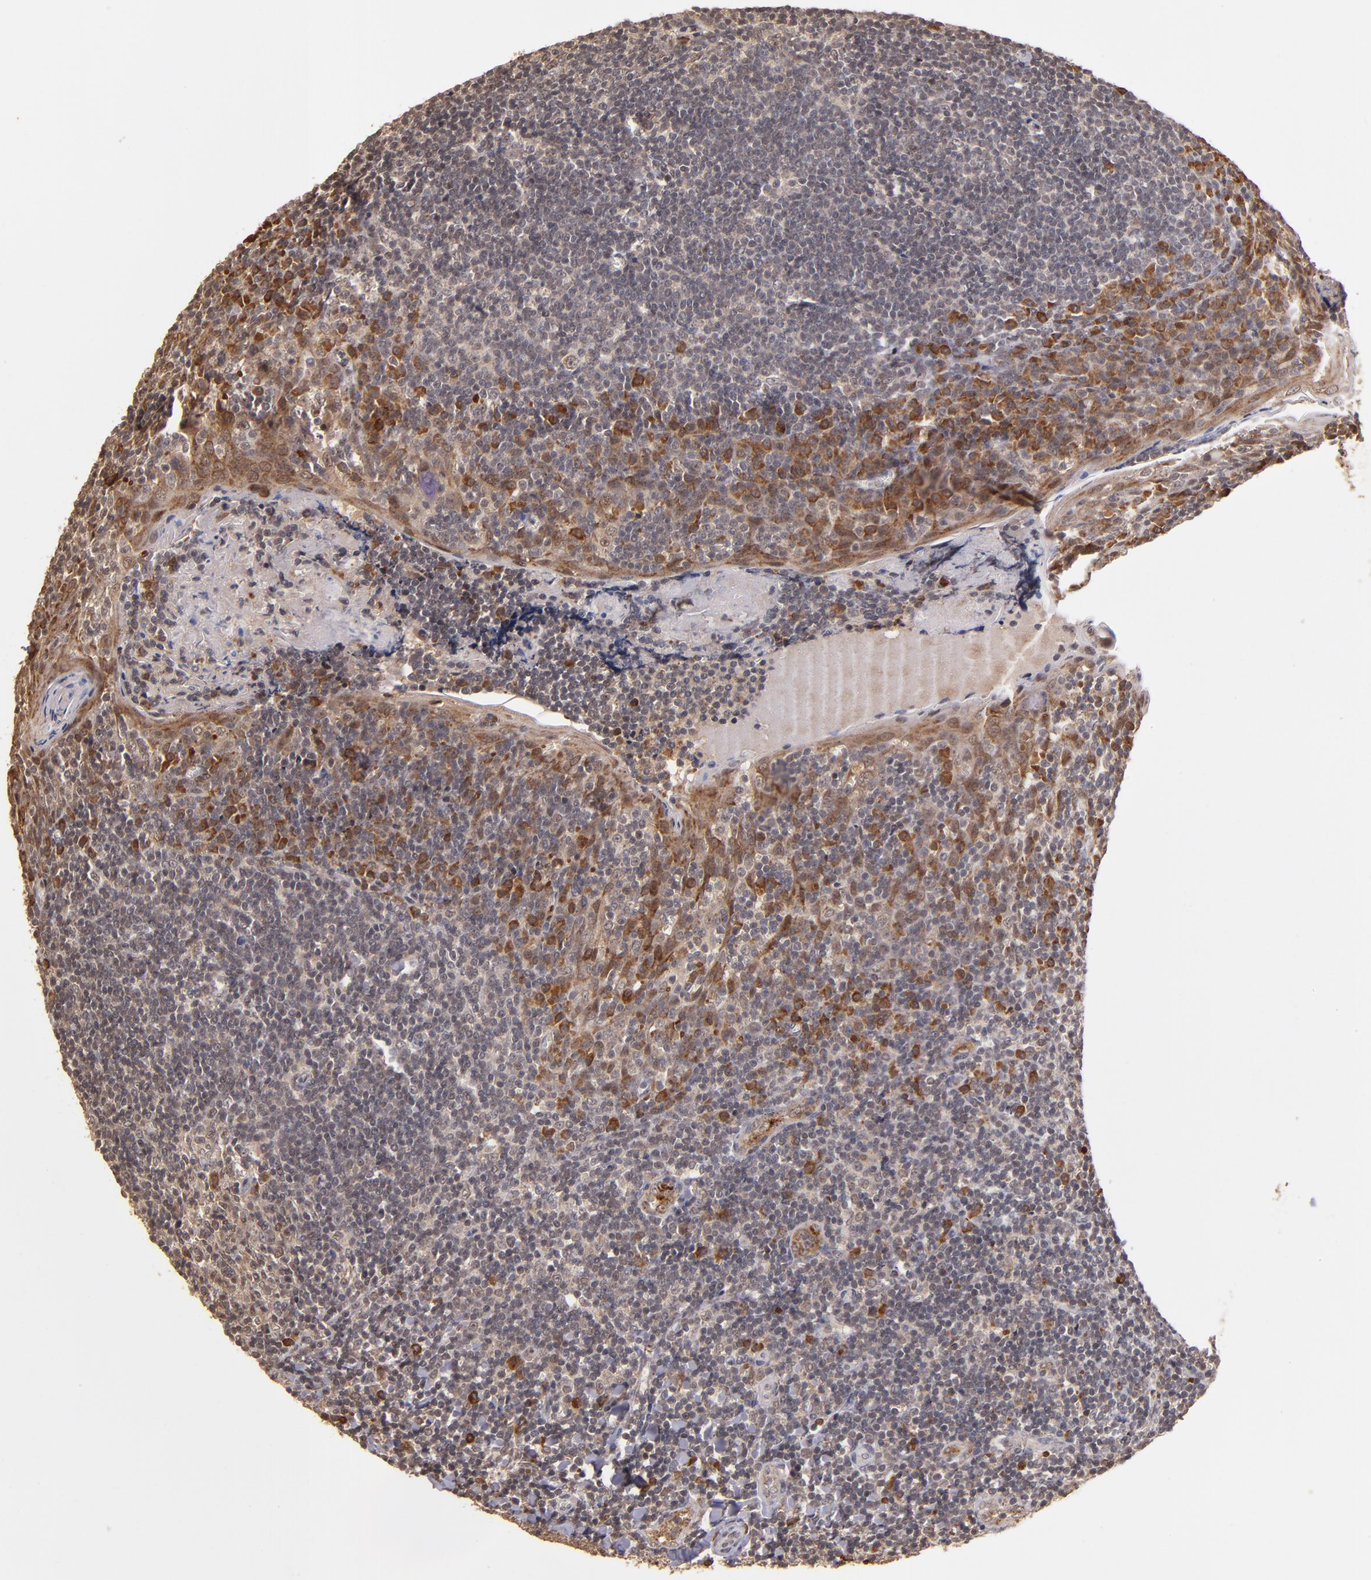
{"staining": {"intensity": "weak", "quantity": "25%-75%", "location": "cytoplasmic/membranous"}, "tissue": "tonsil", "cell_type": "Germinal center cells", "image_type": "normal", "snomed": [{"axis": "morphology", "description": "Normal tissue, NOS"}, {"axis": "topography", "description": "Tonsil"}], "caption": "DAB immunohistochemical staining of benign human tonsil shows weak cytoplasmic/membranous protein expression in about 25%-75% of germinal center cells.", "gene": "RIOK3", "patient": {"sex": "male", "age": 20}}